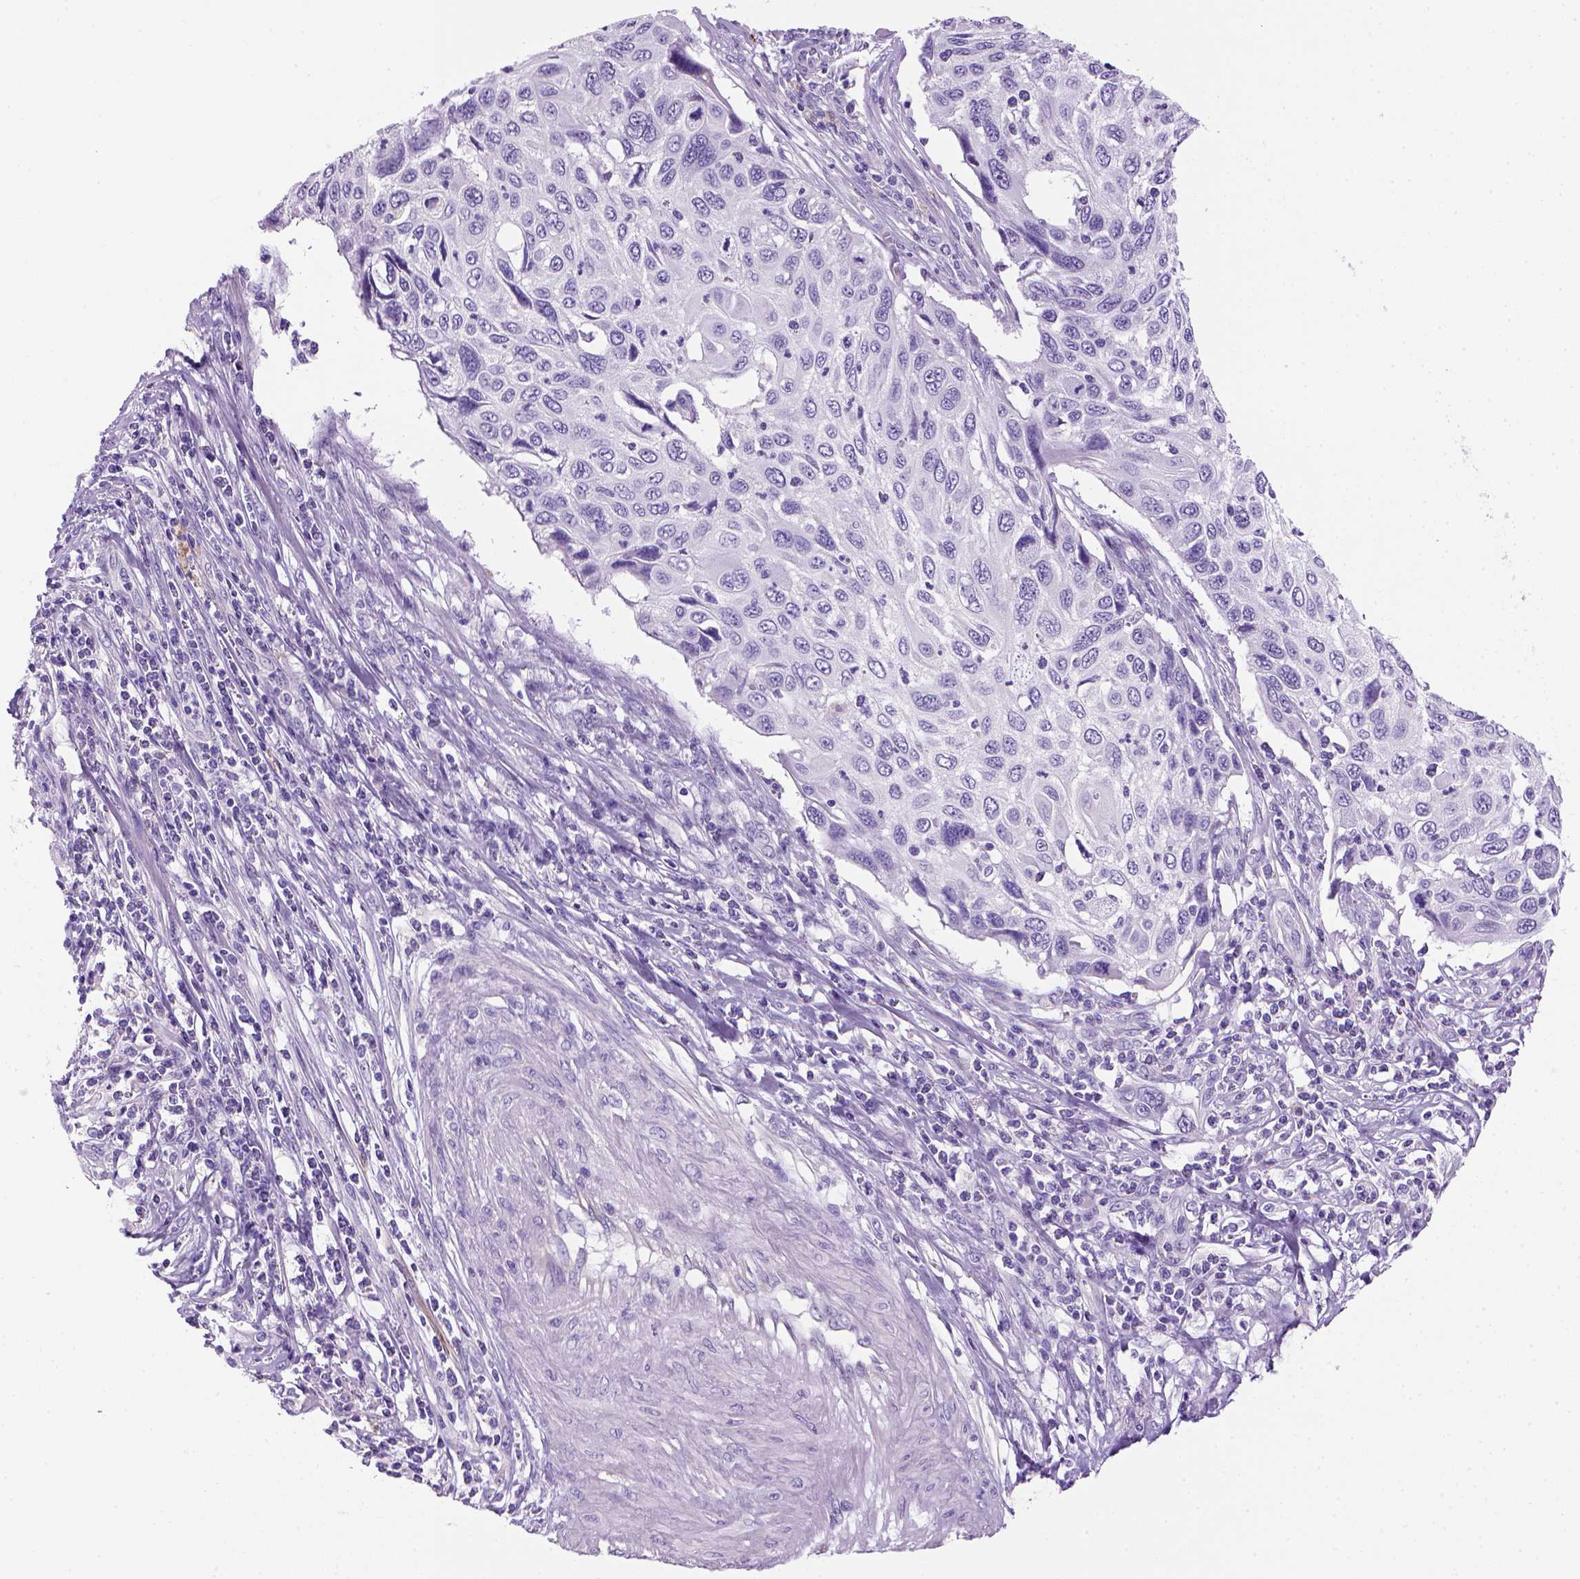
{"staining": {"intensity": "negative", "quantity": "none", "location": "none"}, "tissue": "cervical cancer", "cell_type": "Tumor cells", "image_type": "cancer", "snomed": [{"axis": "morphology", "description": "Squamous cell carcinoma, NOS"}, {"axis": "topography", "description": "Cervix"}], "caption": "This micrograph is of cervical cancer stained with IHC to label a protein in brown with the nuclei are counter-stained blue. There is no staining in tumor cells.", "gene": "ARHGEF33", "patient": {"sex": "female", "age": 70}}